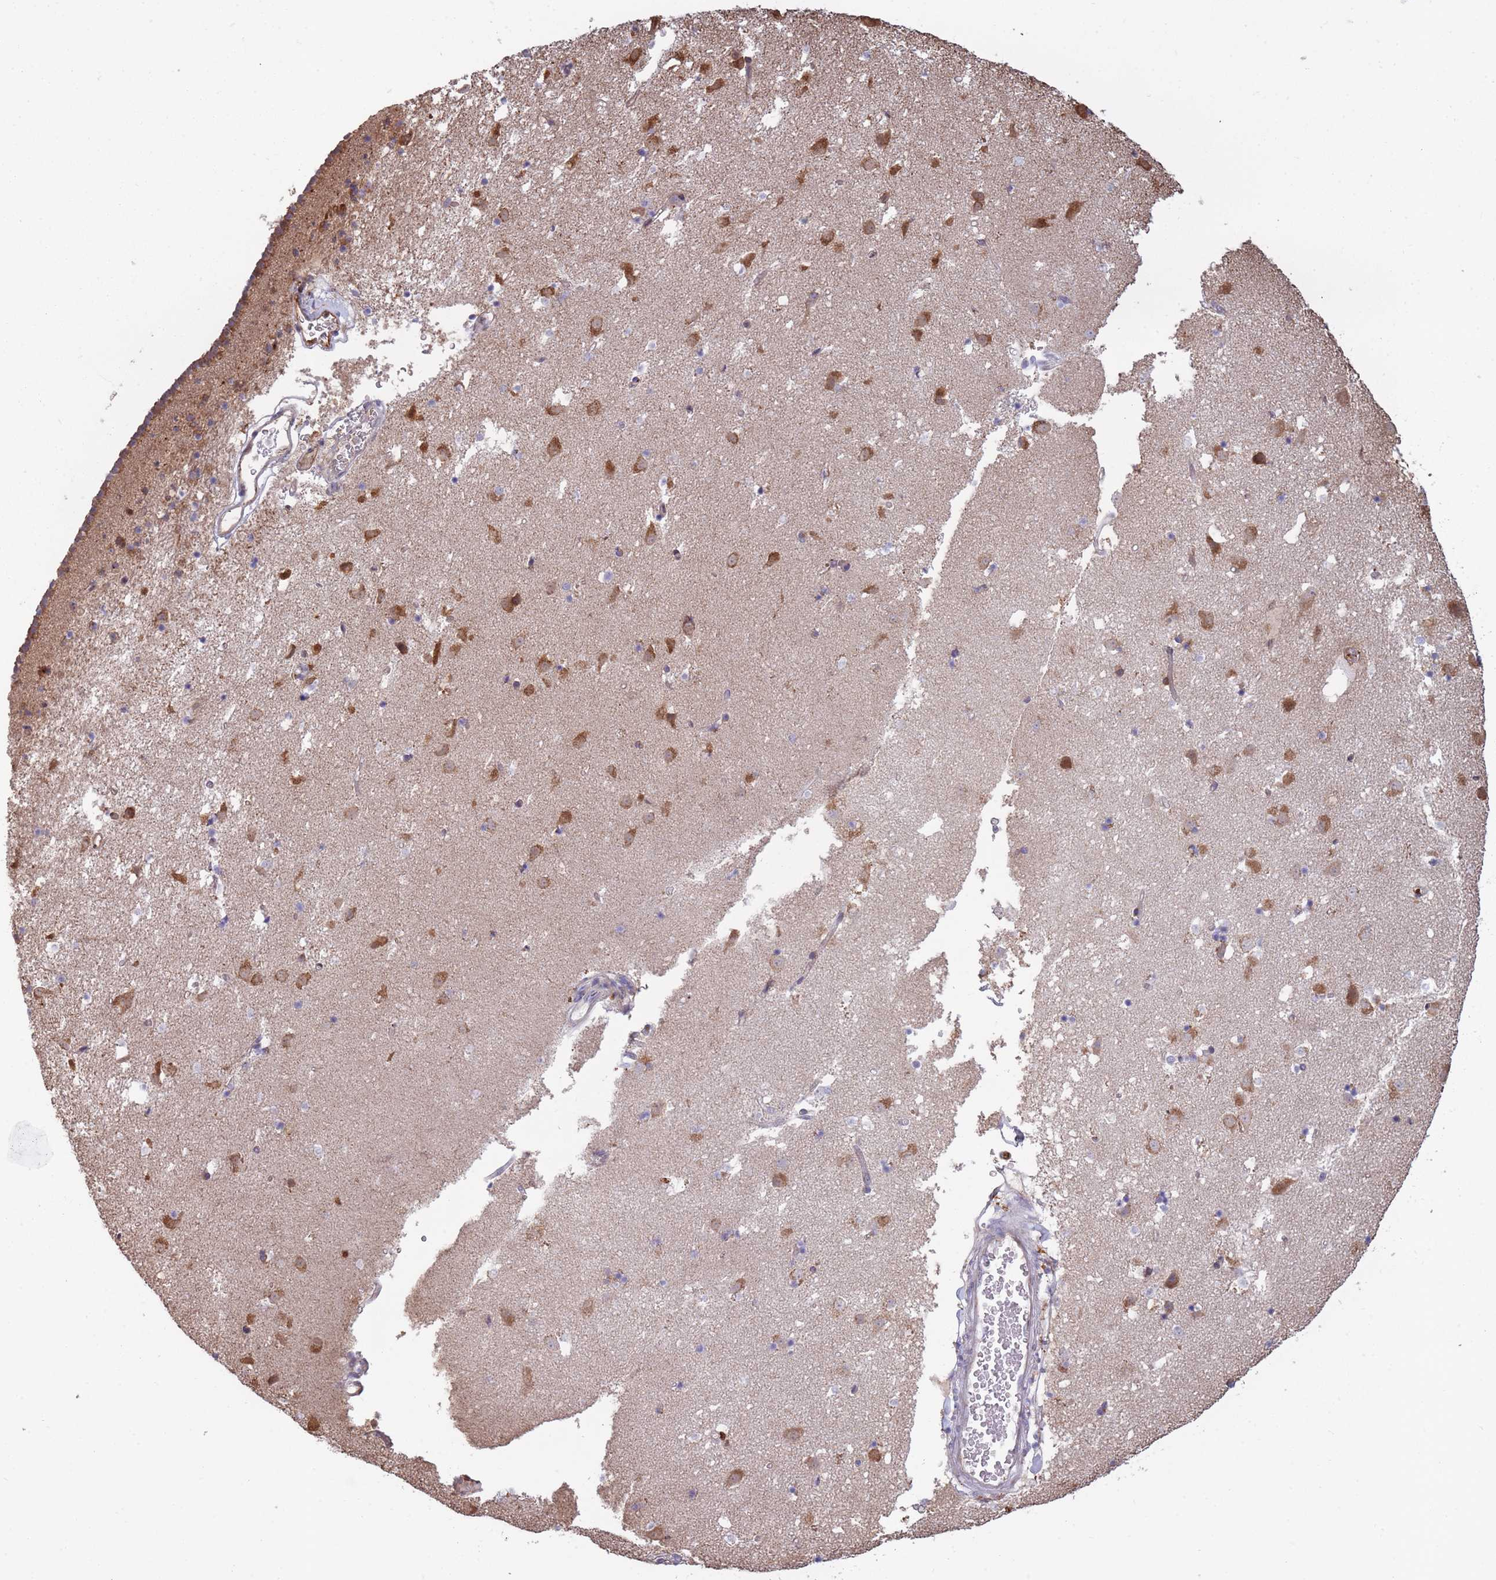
{"staining": {"intensity": "negative", "quantity": "none", "location": "none"}, "tissue": "caudate", "cell_type": "Glial cells", "image_type": "normal", "snomed": [{"axis": "morphology", "description": "Normal tissue, NOS"}, {"axis": "topography", "description": "Lateral ventricle wall"}], "caption": "Benign caudate was stained to show a protein in brown. There is no significant staining in glial cells. Nuclei are stained in blue.", "gene": "ARL13B", "patient": {"sex": "male", "age": 58}}